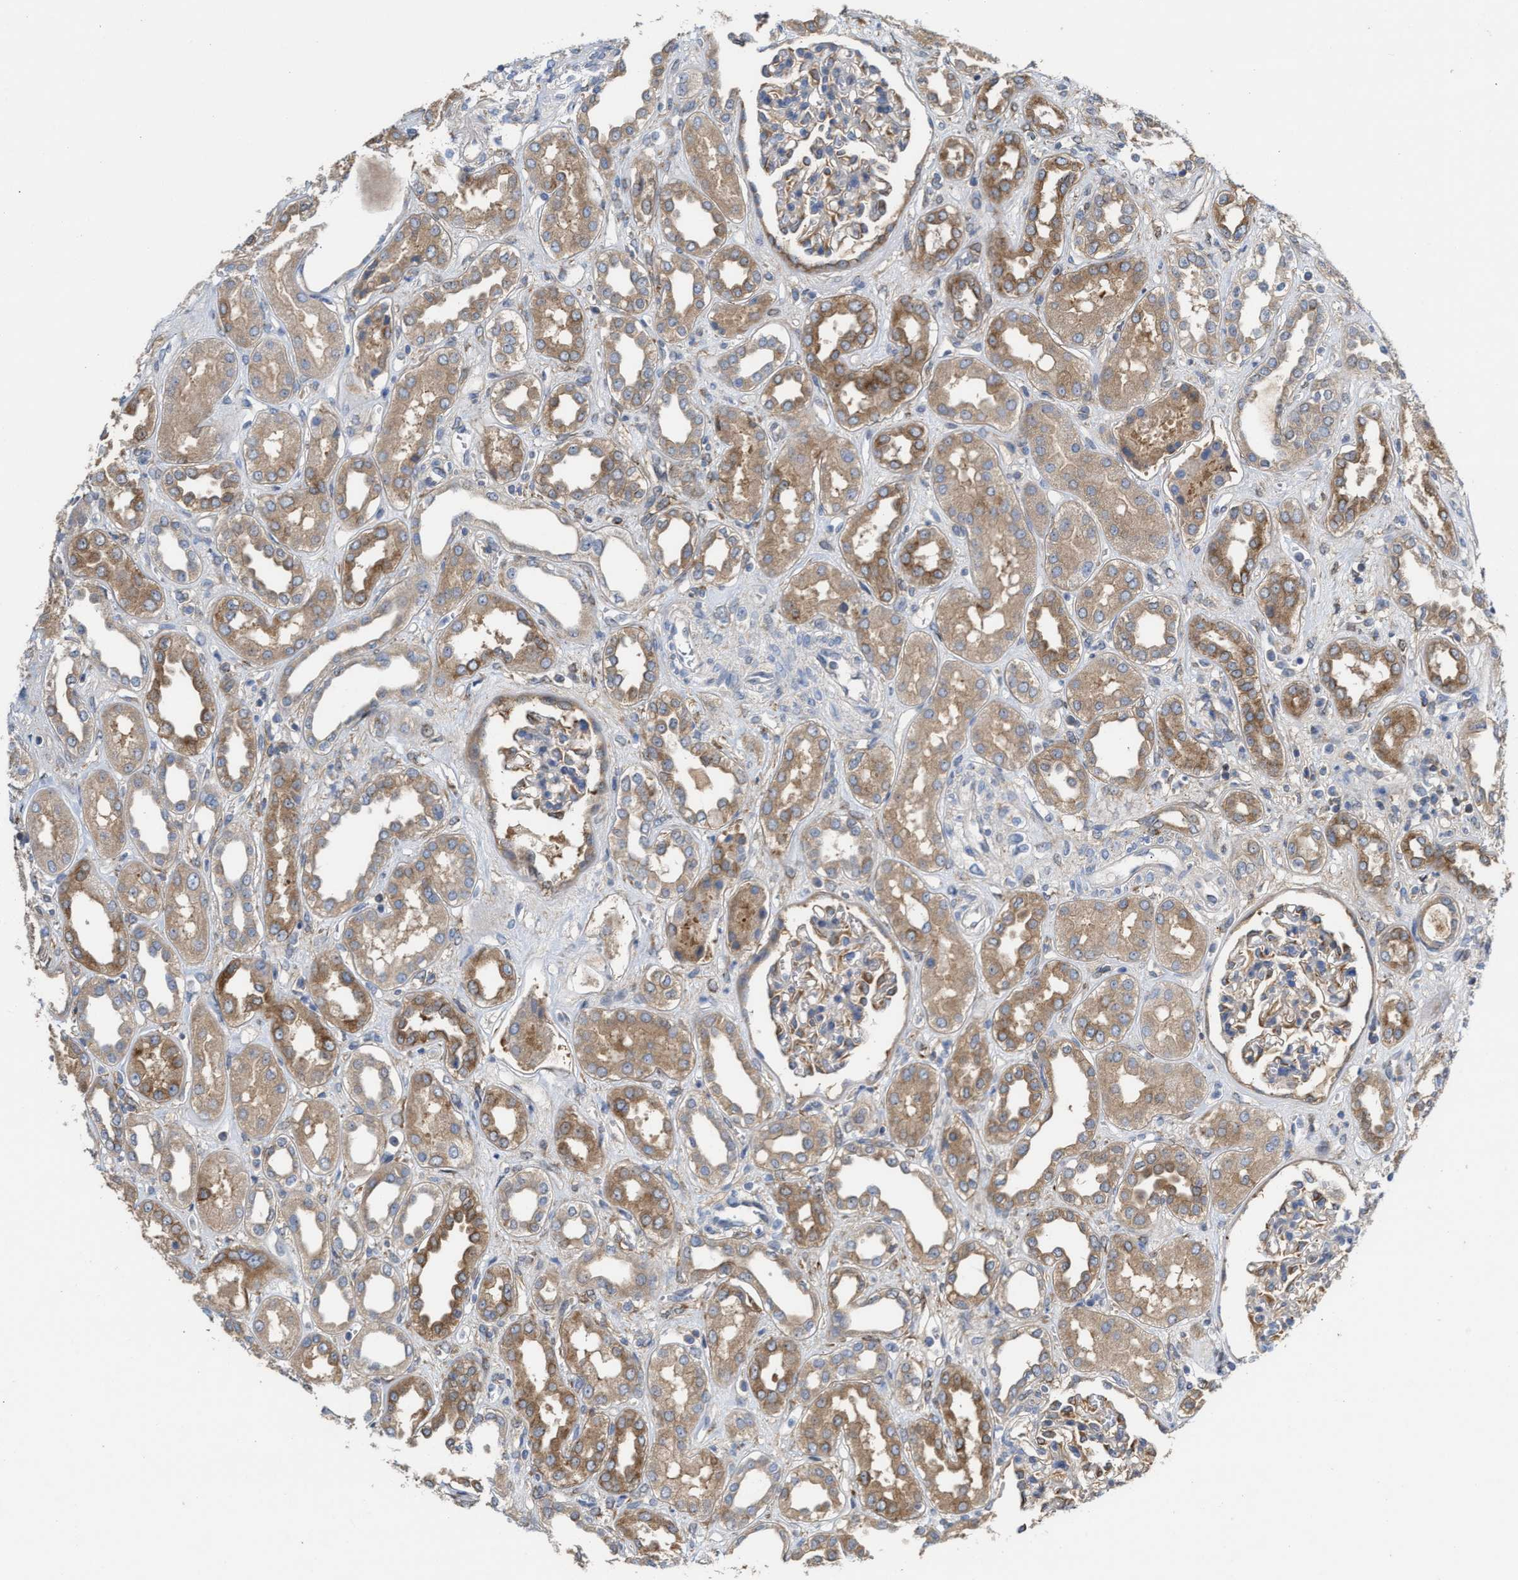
{"staining": {"intensity": "moderate", "quantity": "25%-75%", "location": "cytoplasmic/membranous"}, "tissue": "kidney", "cell_type": "Cells in glomeruli", "image_type": "normal", "snomed": [{"axis": "morphology", "description": "Normal tissue, NOS"}, {"axis": "topography", "description": "Kidney"}], "caption": "The image reveals staining of benign kidney, revealing moderate cytoplasmic/membranous protein expression (brown color) within cells in glomeruli. The protein of interest is stained brown, and the nuclei are stained in blue (DAB (3,3'-diaminobenzidine) IHC with brightfield microscopy, high magnification).", "gene": "BBLN", "patient": {"sex": "male", "age": 59}}